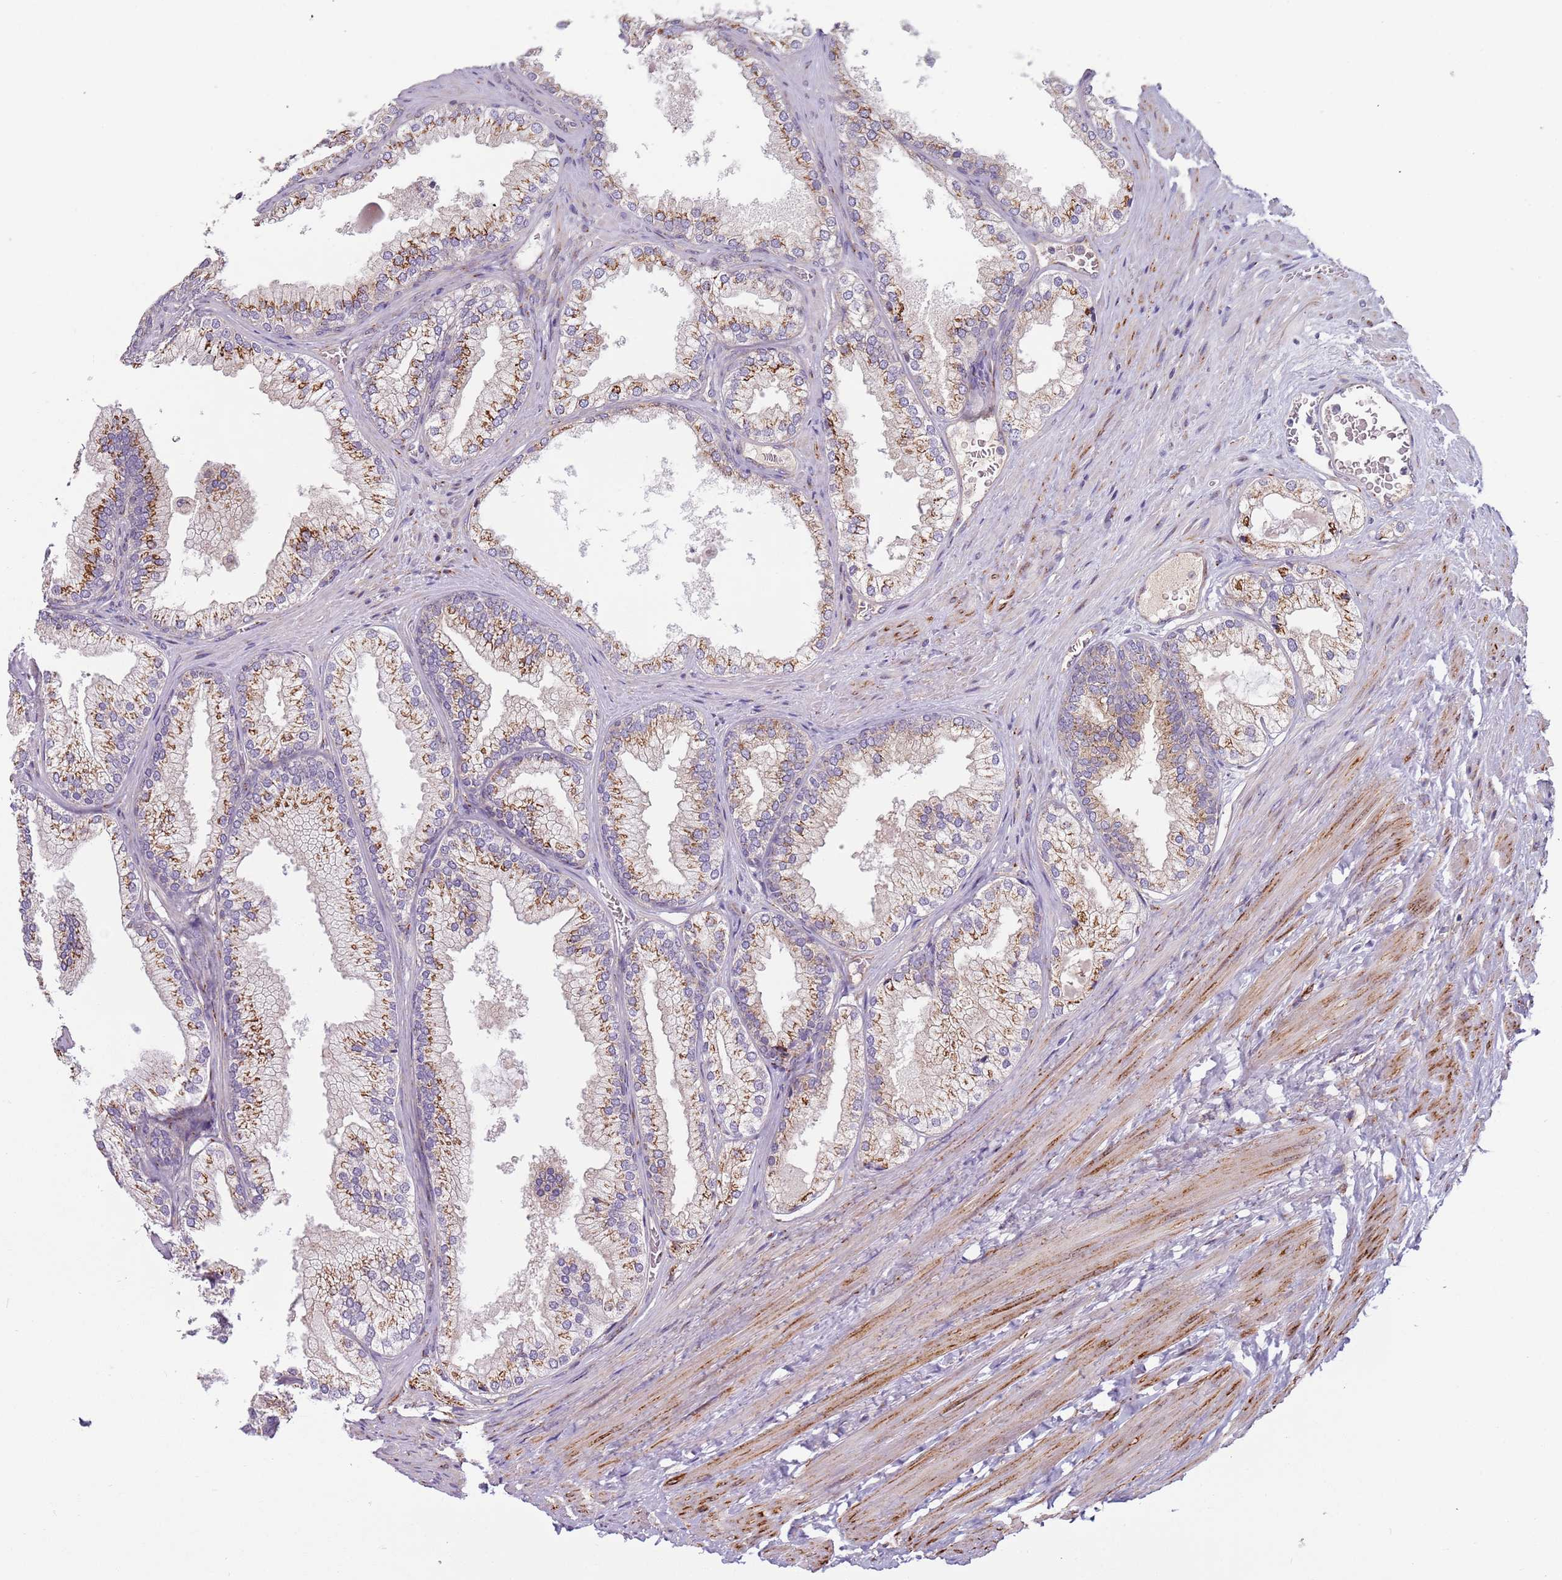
{"staining": {"intensity": "strong", "quantity": "25%-75%", "location": "cytoplasmic/membranous"}, "tissue": "prostate", "cell_type": "Glandular cells", "image_type": "normal", "snomed": [{"axis": "morphology", "description": "Normal tissue, NOS"}, {"axis": "topography", "description": "Prostate"}], "caption": "Immunohistochemistry (IHC) image of benign prostate: prostate stained using IHC exhibits high levels of strong protein expression localized specifically in the cytoplasmic/membranous of glandular cells, appearing as a cytoplasmic/membranous brown color.", "gene": "AKTIP", "patient": {"sex": "male", "age": 76}}